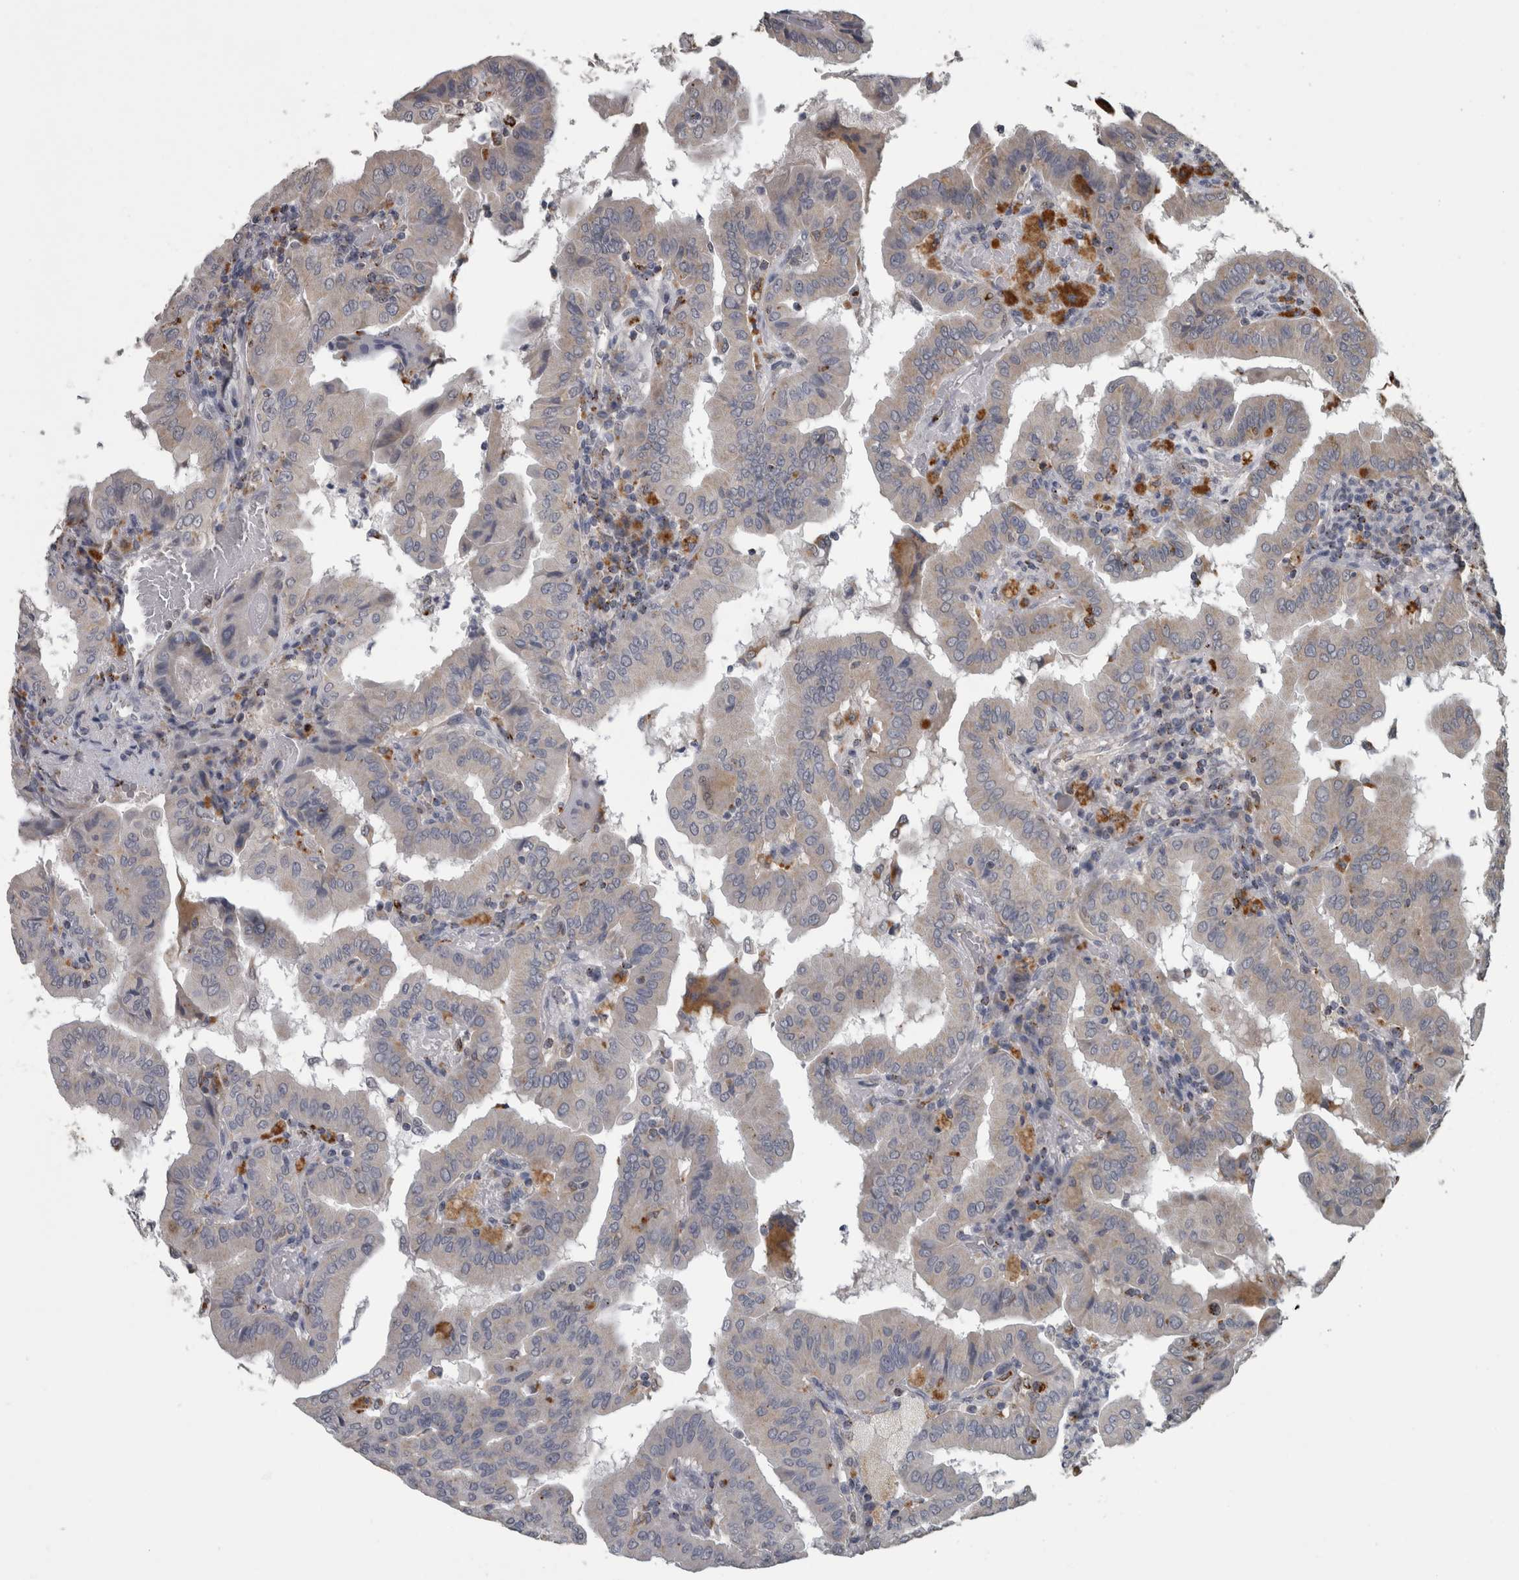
{"staining": {"intensity": "negative", "quantity": "none", "location": "none"}, "tissue": "thyroid cancer", "cell_type": "Tumor cells", "image_type": "cancer", "snomed": [{"axis": "morphology", "description": "Papillary adenocarcinoma, NOS"}, {"axis": "topography", "description": "Thyroid gland"}], "caption": "Immunohistochemical staining of papillary adenocarcinoma (thyroid) exhibits no significant staining in tumor cells.", "gene": "NAAA", "patient": {"sex": "male", "age": 33}}